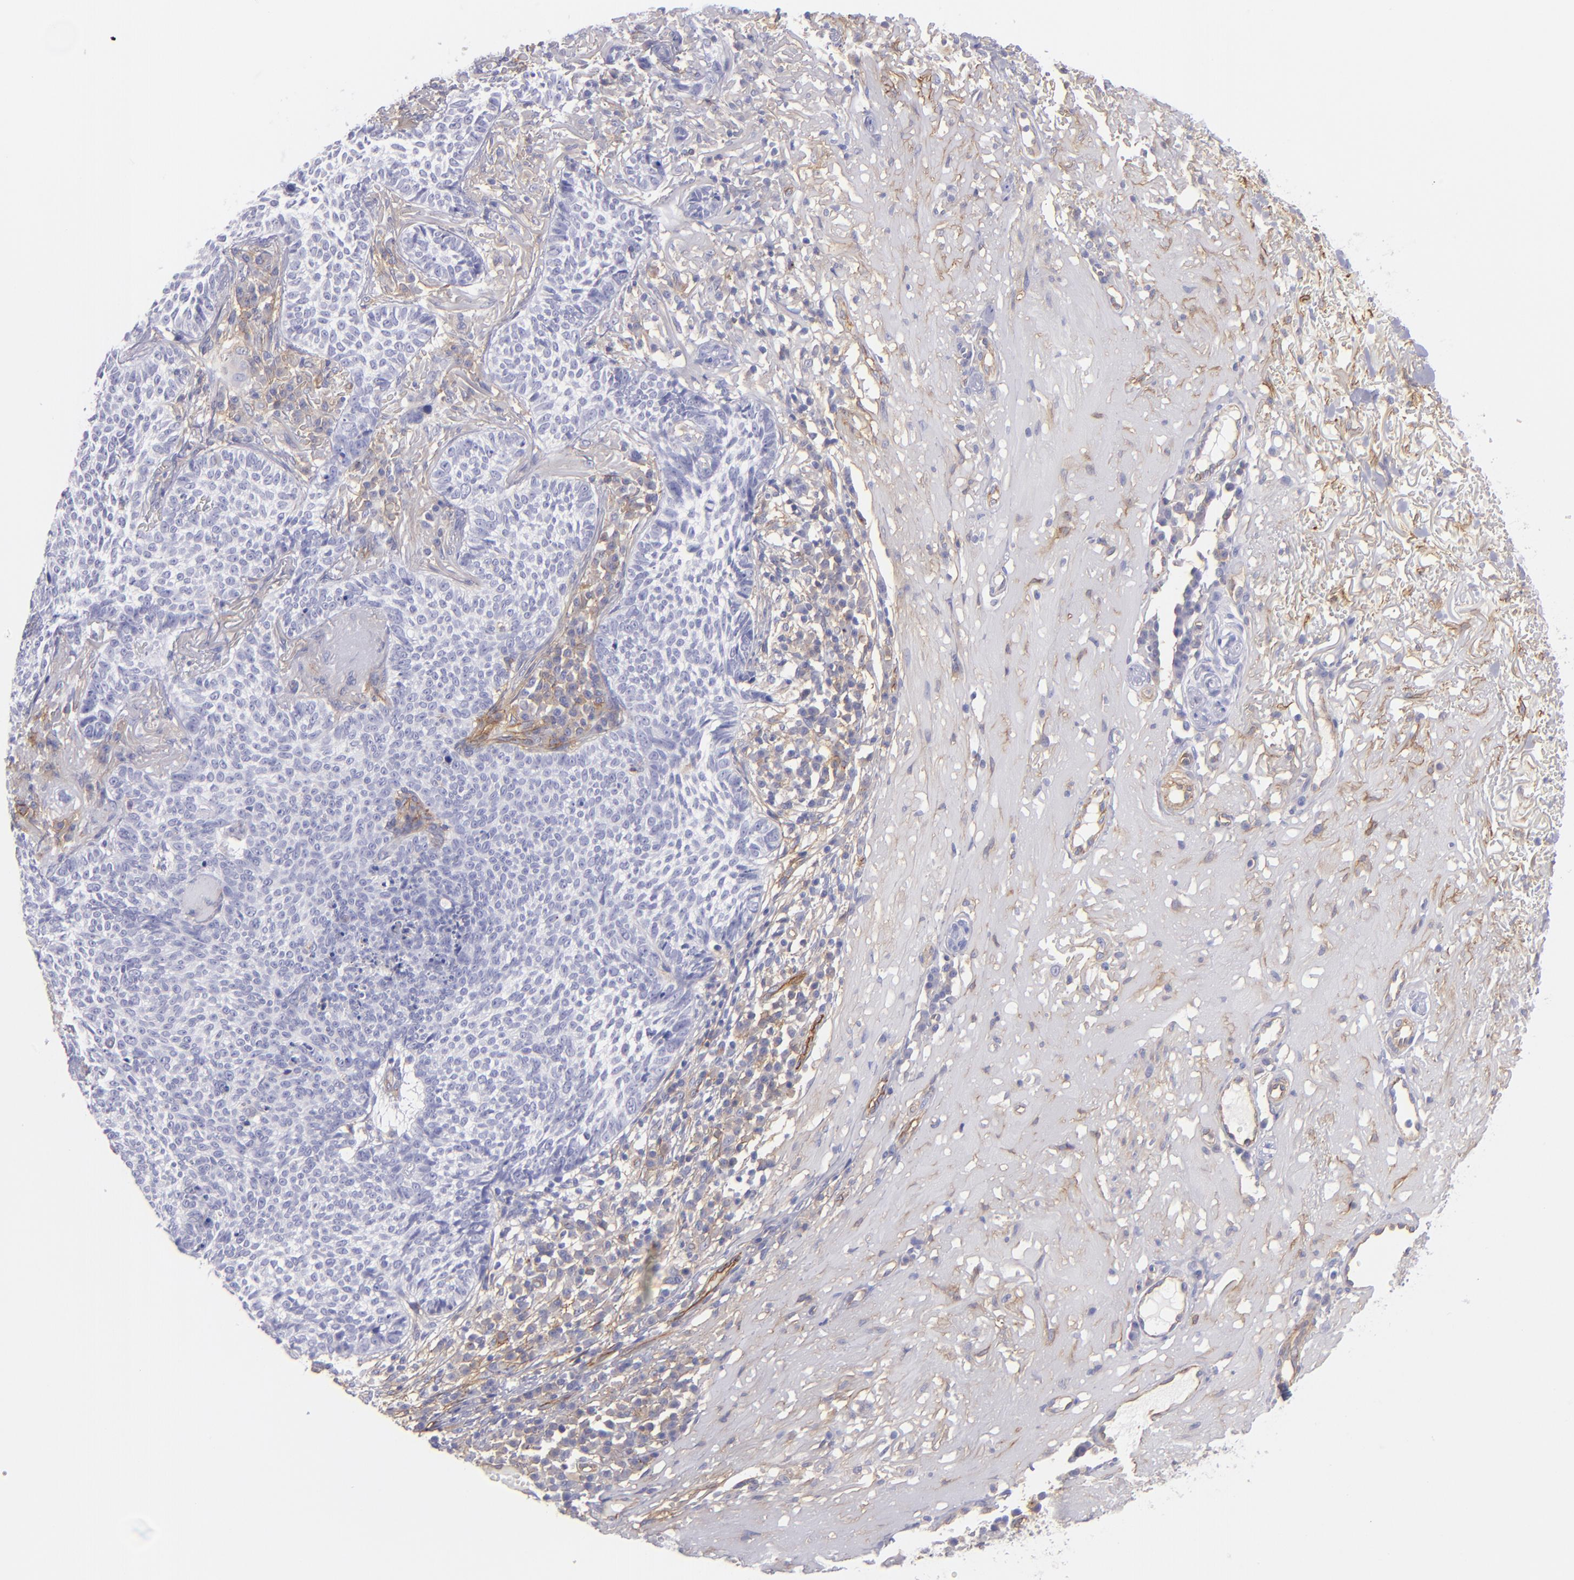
{"staining": {"intensity": "negative", "quantity": "none", "location": "none"}, "tissue": "skin cancer", "cell_type": "Tumor cells", "image_type": "cancer", "snomed": [{"axis": "morphology", "description": "Basal cell carcinoma"}, {"axis": "topography", "description": "Skin"}], "caption": "Immunohistochemistry image of neoplastic tissue: human skin cancer (basal cell carcinoma) stained with DAB (3,3'-diaminobenzidine) exhibits no significant protein expression in tumor cells.", "gene": "ENTPD1", "patient": {"sex": "female", "age": 89}}